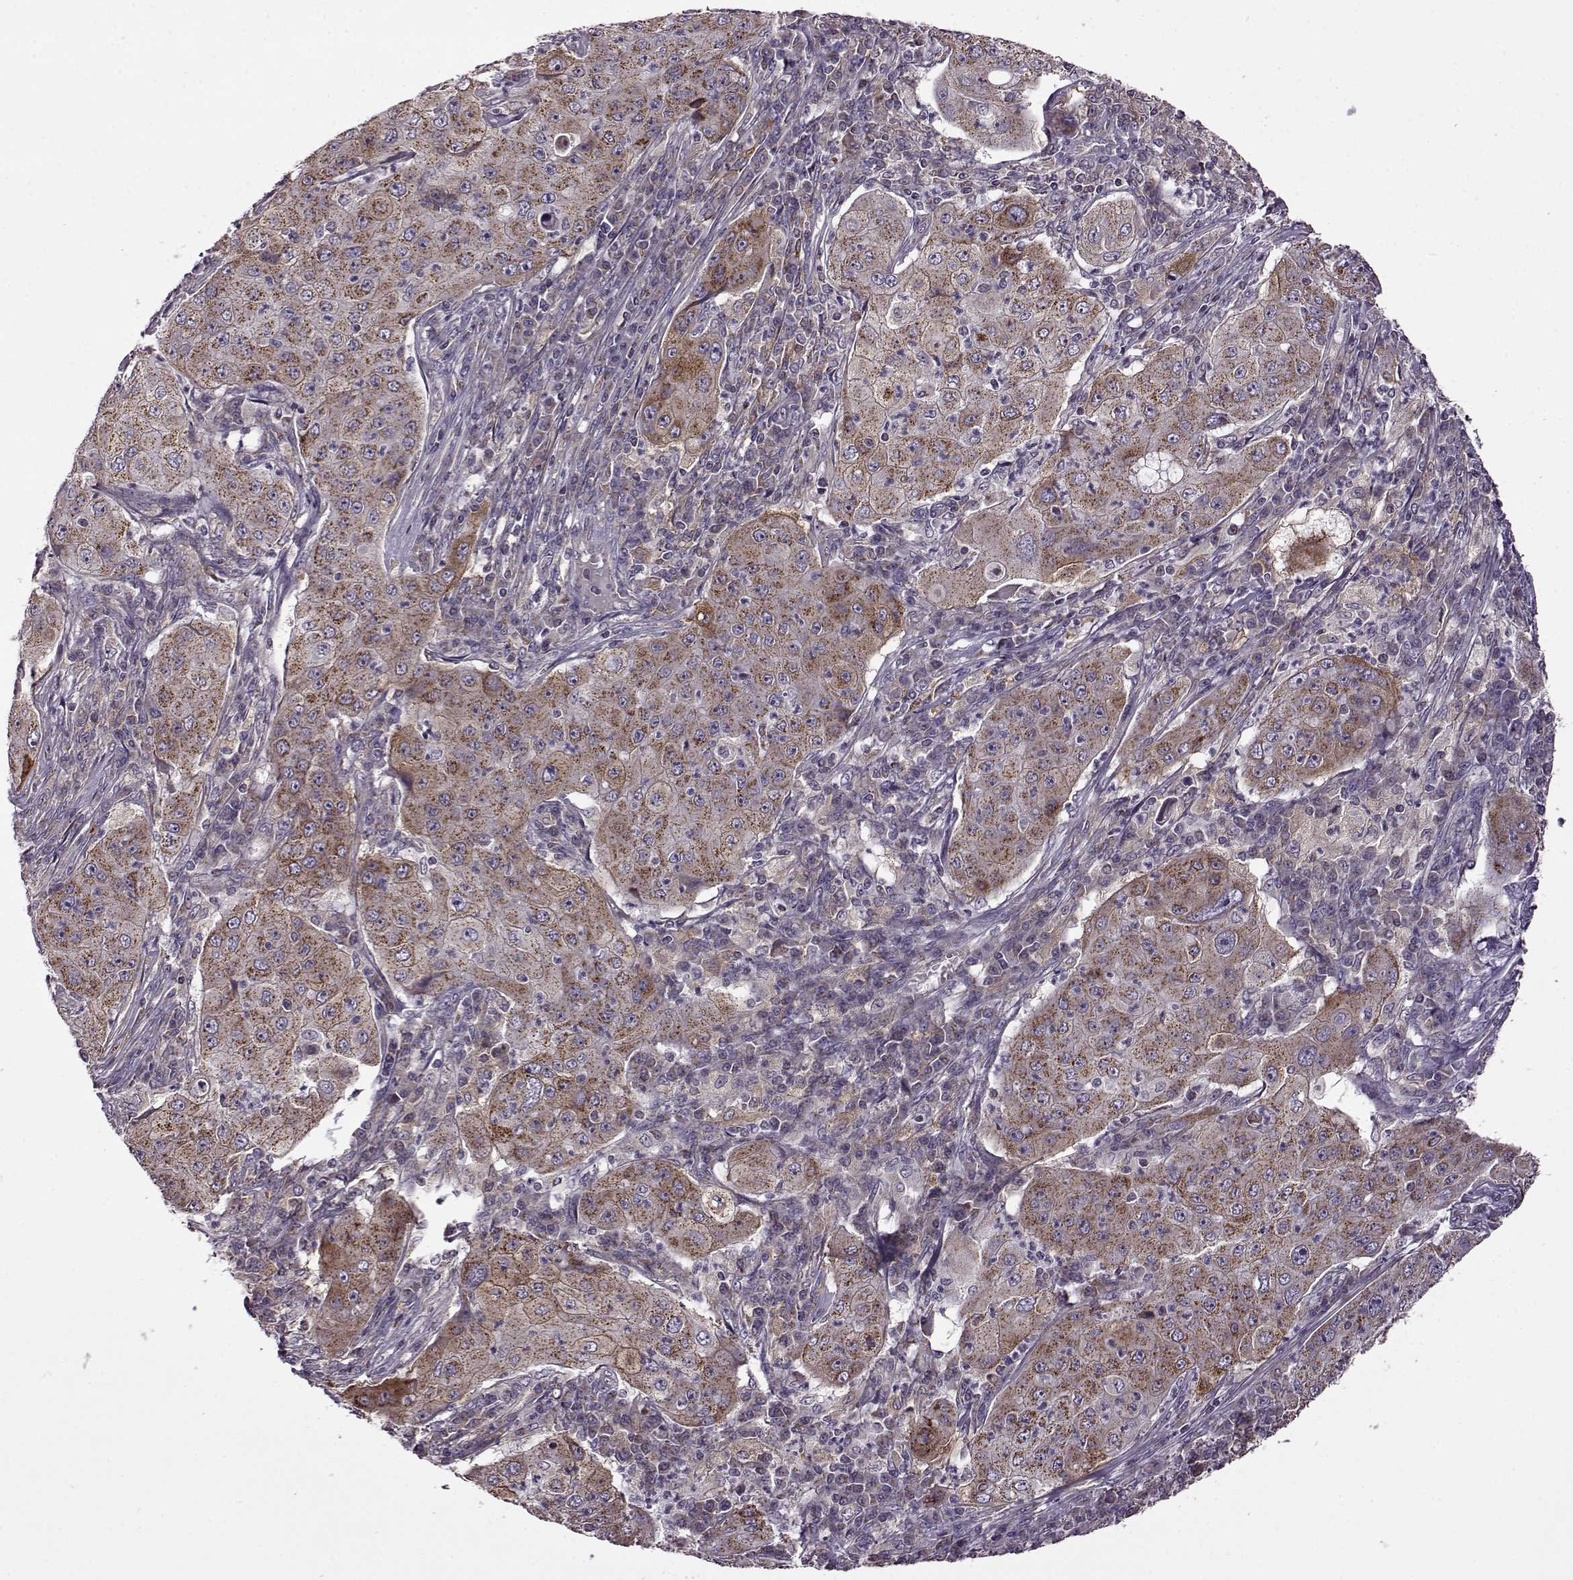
{"staining": {"intensity": "moderate", "quantity": ">75%", "location": "cytoplasmic/membranous"}, "tissue": "lung cancer", "cell_type": "Tumor cells", "image_type": "cancer", "snomed": [{"axis": "morphology", "description": "Squamous cell carcinoma, NOS"}, {"axis": "topography", "description": "Lung"}], "caption": "The micrograph shows a brown stain indicating the presence of a protein in the cytoplasmic/membranous of tumor cells in lung cancer. (brown staining indicates protein expression, while blue staining denotes nuclei).", "gene": "MTSS1", "patient": {"sex": "female", "age": 59}}